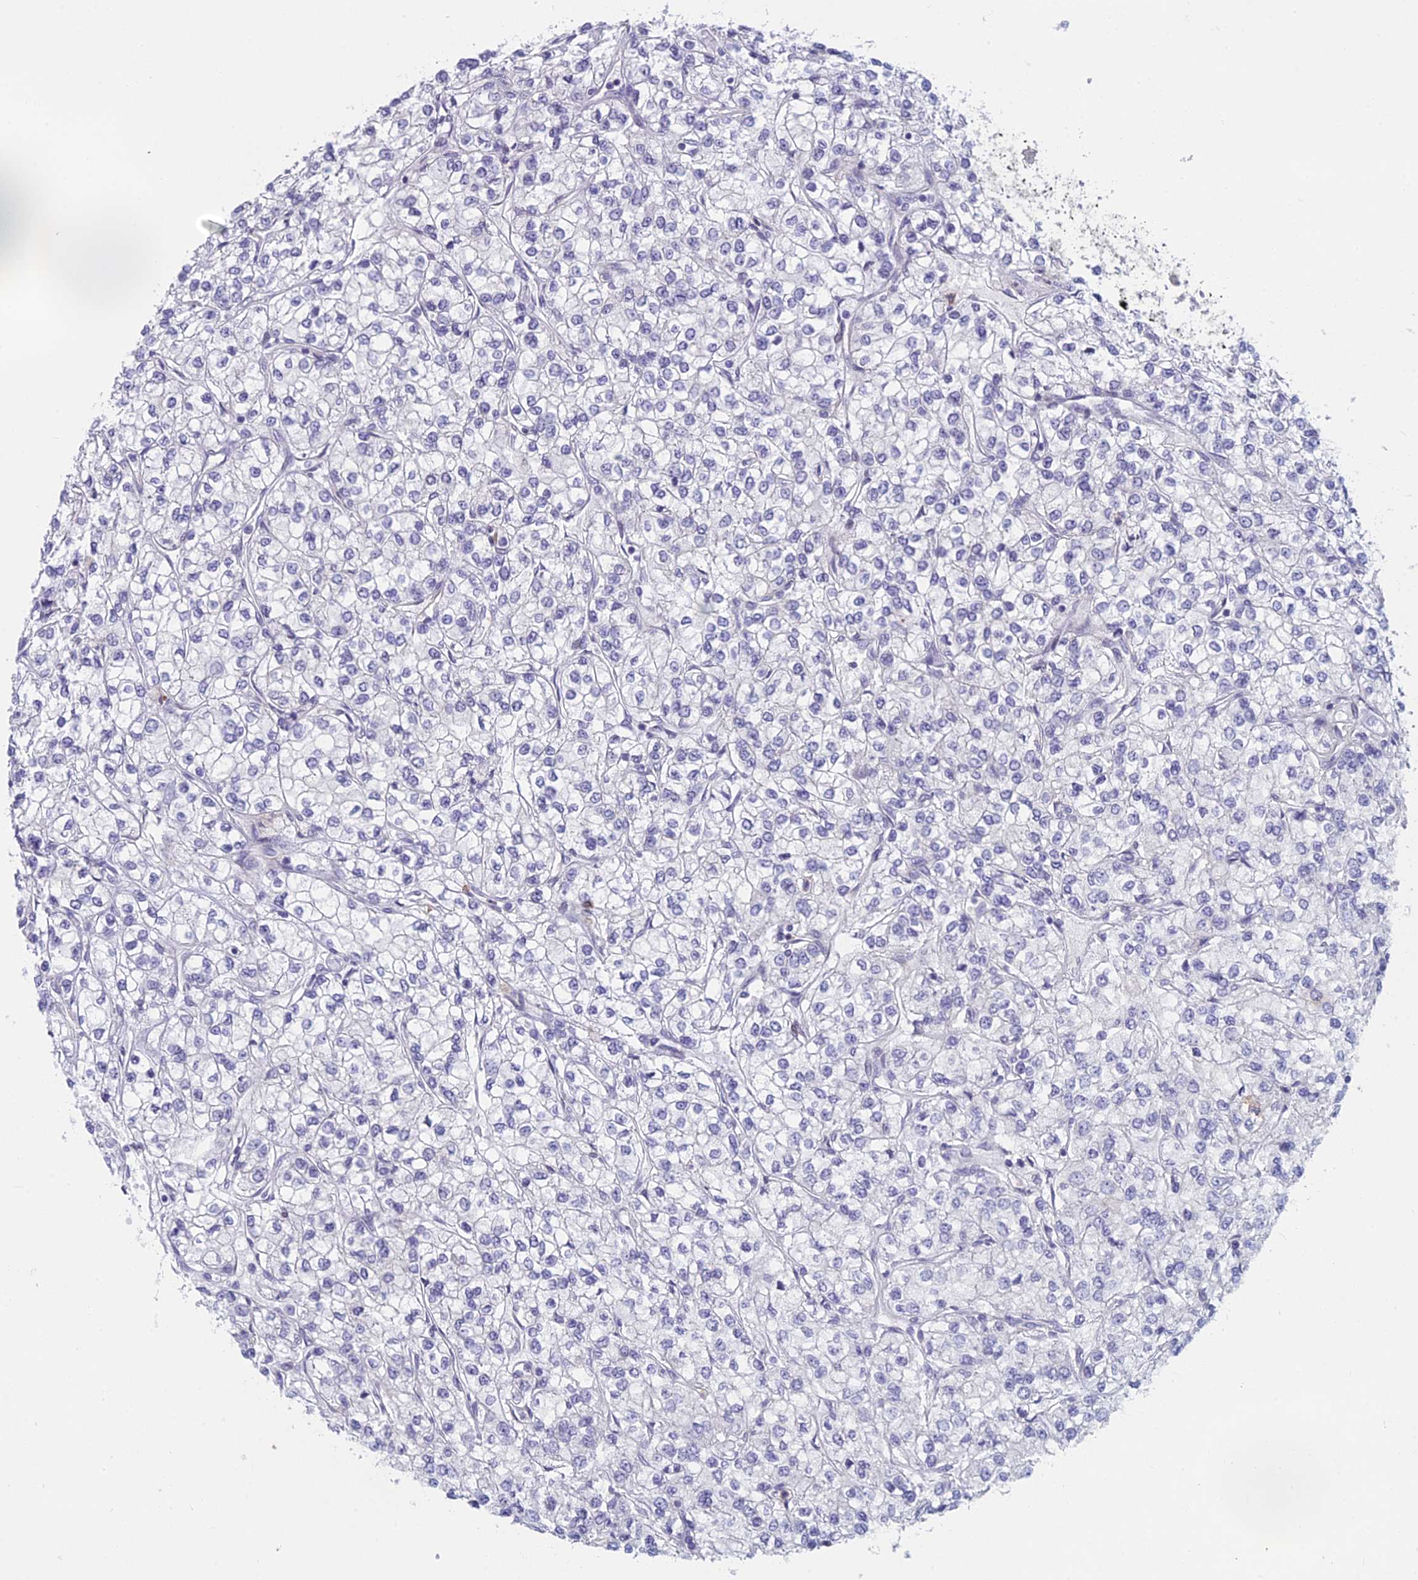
{"staining": {"intensity": "negative", "quantity": "none", "location": "none"}, "tissue": "renal cancer", "cell_type": "Tumor cells", "image_type": "cancer", "snomed": [{"axis": "morphology", "description": "Adenocarcinoma, NOS"}, {"axis": "topography", "description": "Kidney"}], "caption": "Immunohistochemistry (IHC) of renal cancer (adenocarcinoma) shows no expression in tumor cells. (Stains: DAB (3,3'-diaminobenzidine) immunohistochemistry (IHC) with hematoxylin counter stain, Microscopy: brightfield microscopy at high magnification).", "gene": "PPP1R26", "patient": {"sex": "male", "age": 80}}